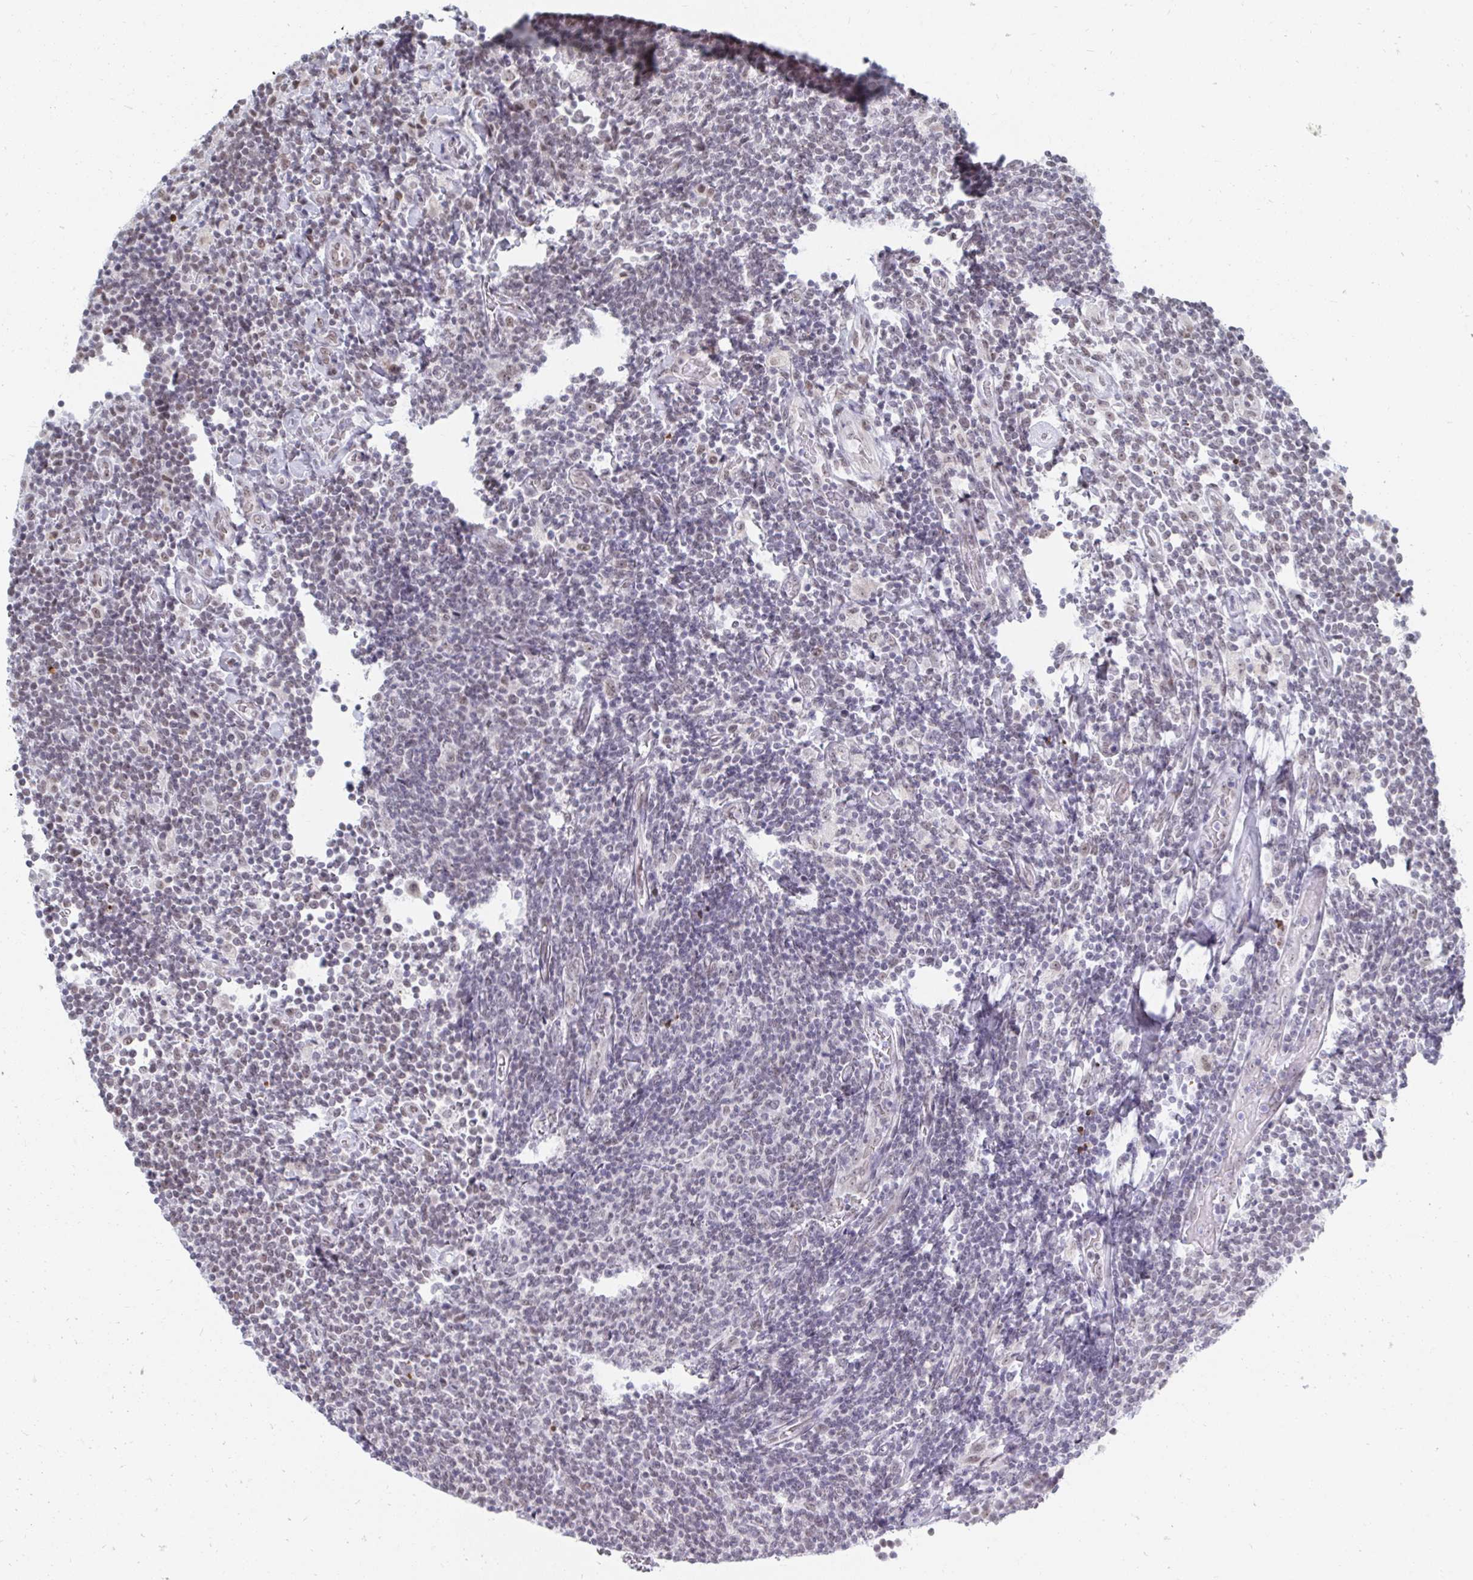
{"staining": {"intensity": "negative", "quantity": "none", "location": "none"}, "tissue": "lymphoma", "cell_type": "Tumor cells", "image_type": "cancer", "snomed": [{"axis": "morphology", "description": "Malignant lymphoma, non-Hodgkin's type, Low grade"}, {"axis": "topography", "description": "Lymph node"}], "caption": "Immunohistochemistry image of neoplastic tissue: low-grade malignant lymphoma, non-Hodgkin's type stained with DAB shows no significant protein expression in tumor cells. (Stains: DAB (3,3'-diaminobenzidine) immunohistochemistry (IHC) with hematoxylin counter stain, Microscopy: brightfield microscopy at high magnification).", "gene": "TRIP12", "patient": {"sex": "male", "age": 52}}